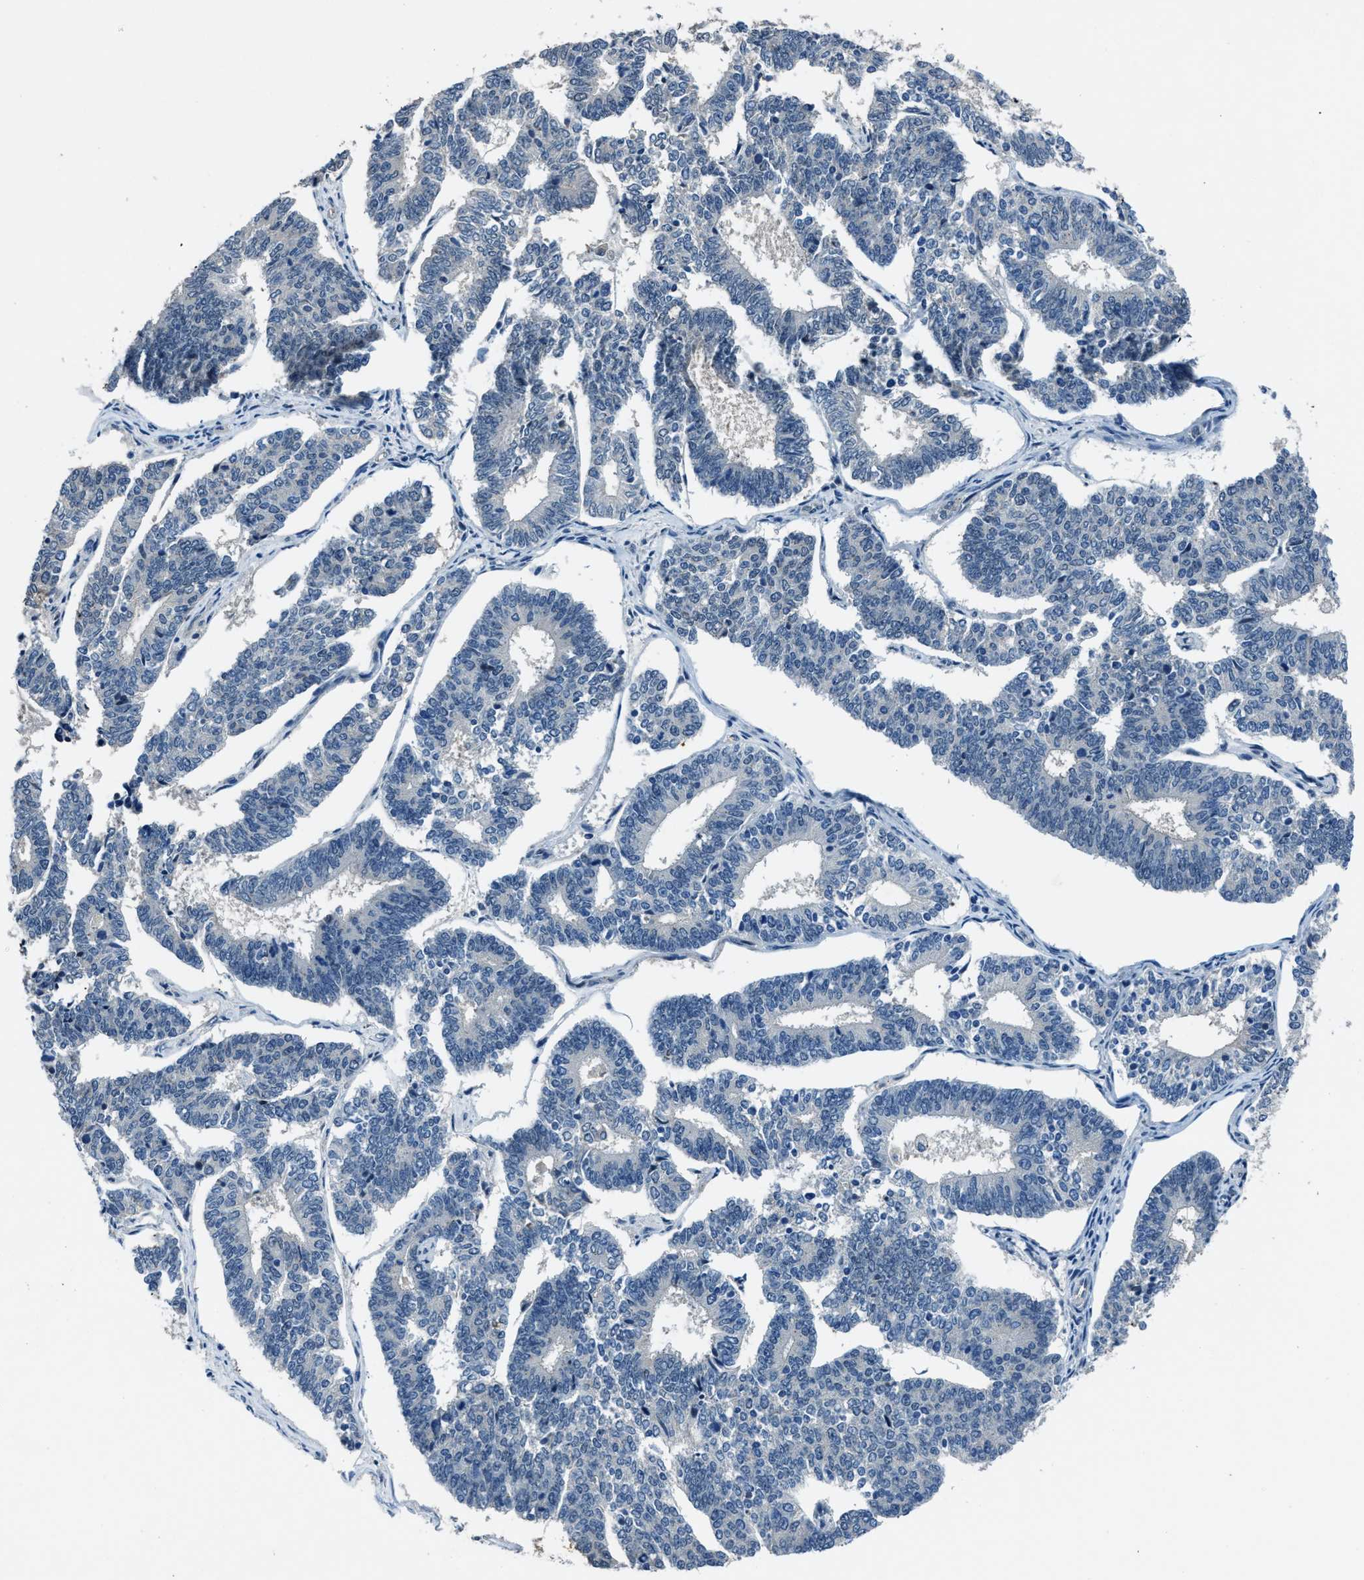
{"staining": {"intensity": "negative", "quantity": "none", "location": "none"}, "tissue": "endometrial cancer", "cell_type": "Tumor cells", "image_type": "cancer", "snomed": [{"axis": "morphology", "description": "Adenocarcinoma, NOS"}, {"axis": "topography", "description": "Endometrium"}], "caption": "The micrograph exhibits no significant staining in tumor cells of endometrial adenocarcinoma.", "gene": "DUSP19", "patient": {"sex": "female", "age": 70}}